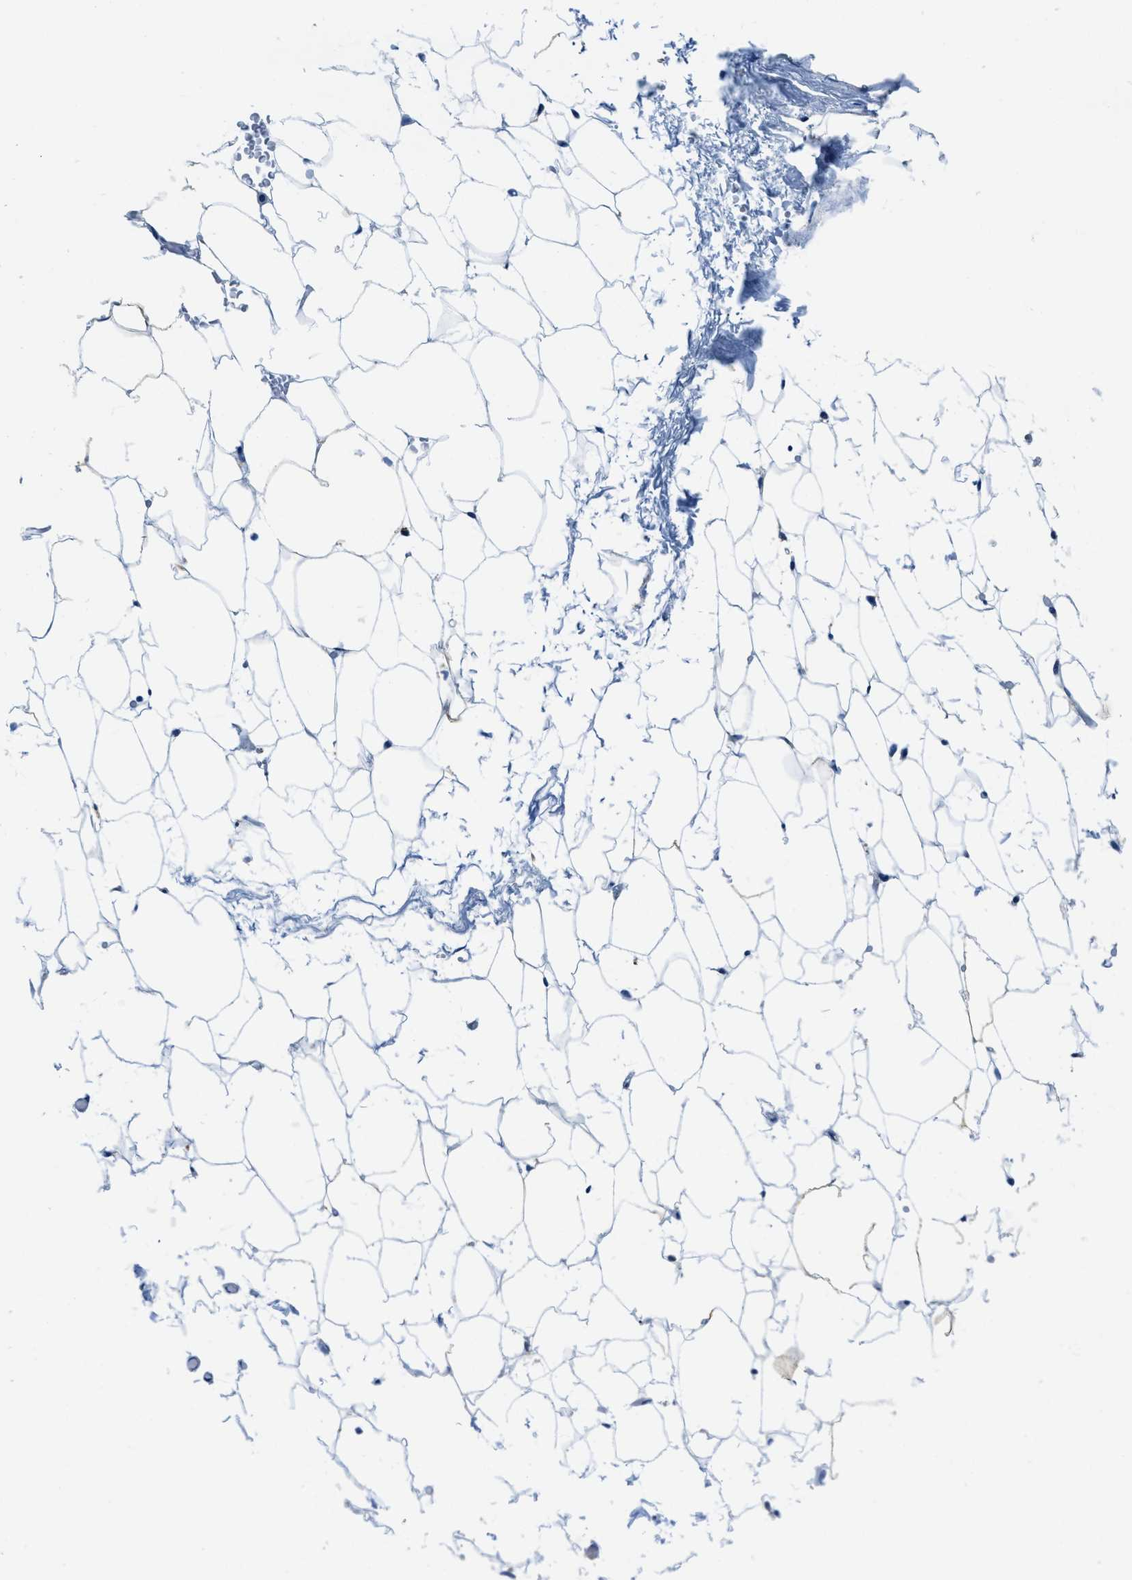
{"staining": {"intensity": "negative", "quantity": "none", "location": "none"}, "tissue": "adipose tissue", "cell_type": "Adipocytes", "image_type": "normal", "snomed": [{"axis": "morphology", "description": "Normal tissue, NOS"}, {"axis": "topography", "description": "Breast"}, {"axis": "topography", "description": "Soft tissue"}], "caption": "This is a photomicrograph of IHC staining of benign adipose tissue, which shows no positivity in adipocytes.", "gene": "TWF1", "patient": {"sex": "female", "age": 75}}